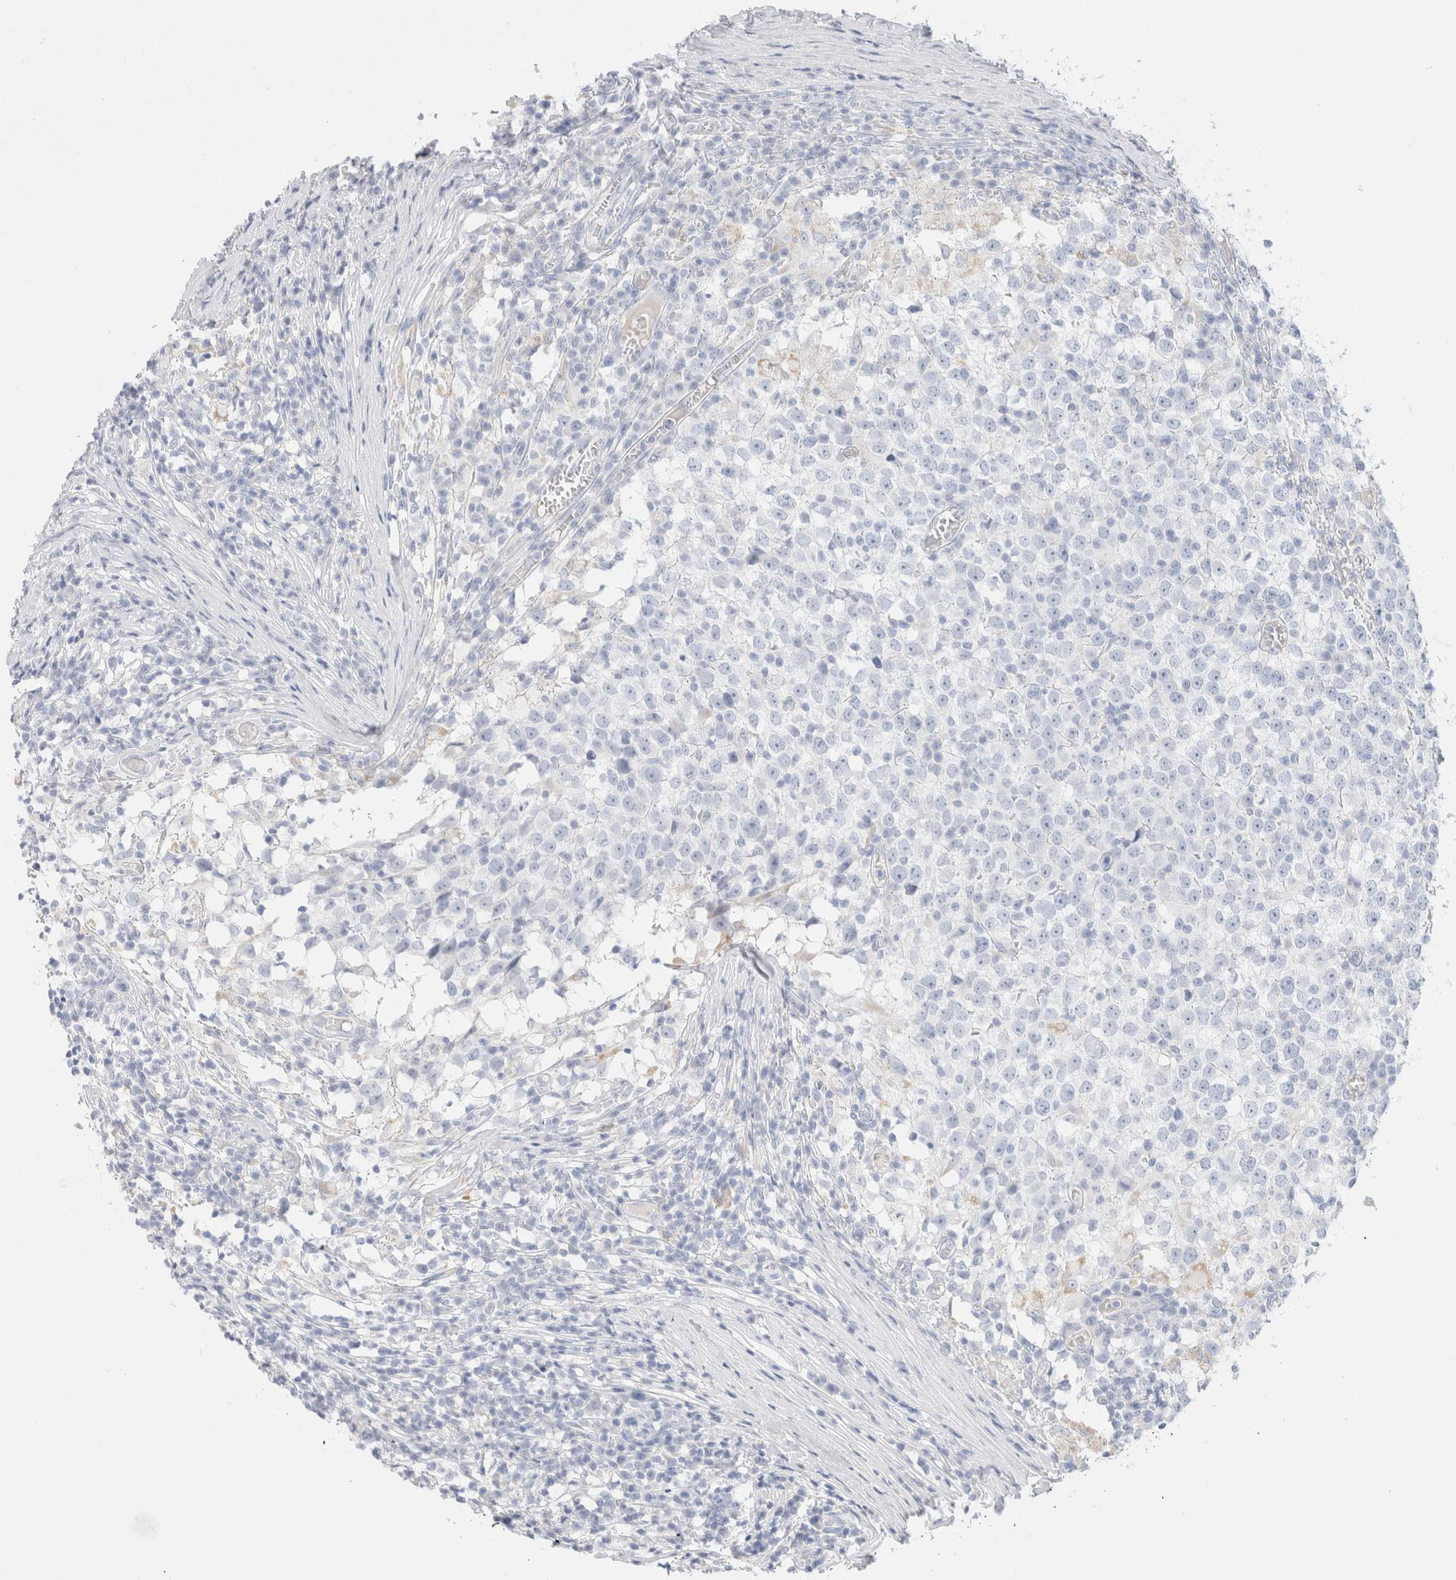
{"staining": {"intensity": "negative", "quantity": "none", "location": "none"}, "tissue": "testis cancer", "cell_type": "Tumor cells", "image_type": "cancer", "snomed": [{"axis": "morphology", "description": "Seminoma, NOS"}, {"axis": "topography", "description": "Testis"}], "caption": "High magnification brightfield microscopy of testis cancer (seminoma) stained with DAB (3,3'-diaminobenzidine) (brown) and counterstained with hematoxylin (blue): tumor cells show no significant expression.", "gene": "CPQ", "patient": {"sex": "male", "age": 65}}